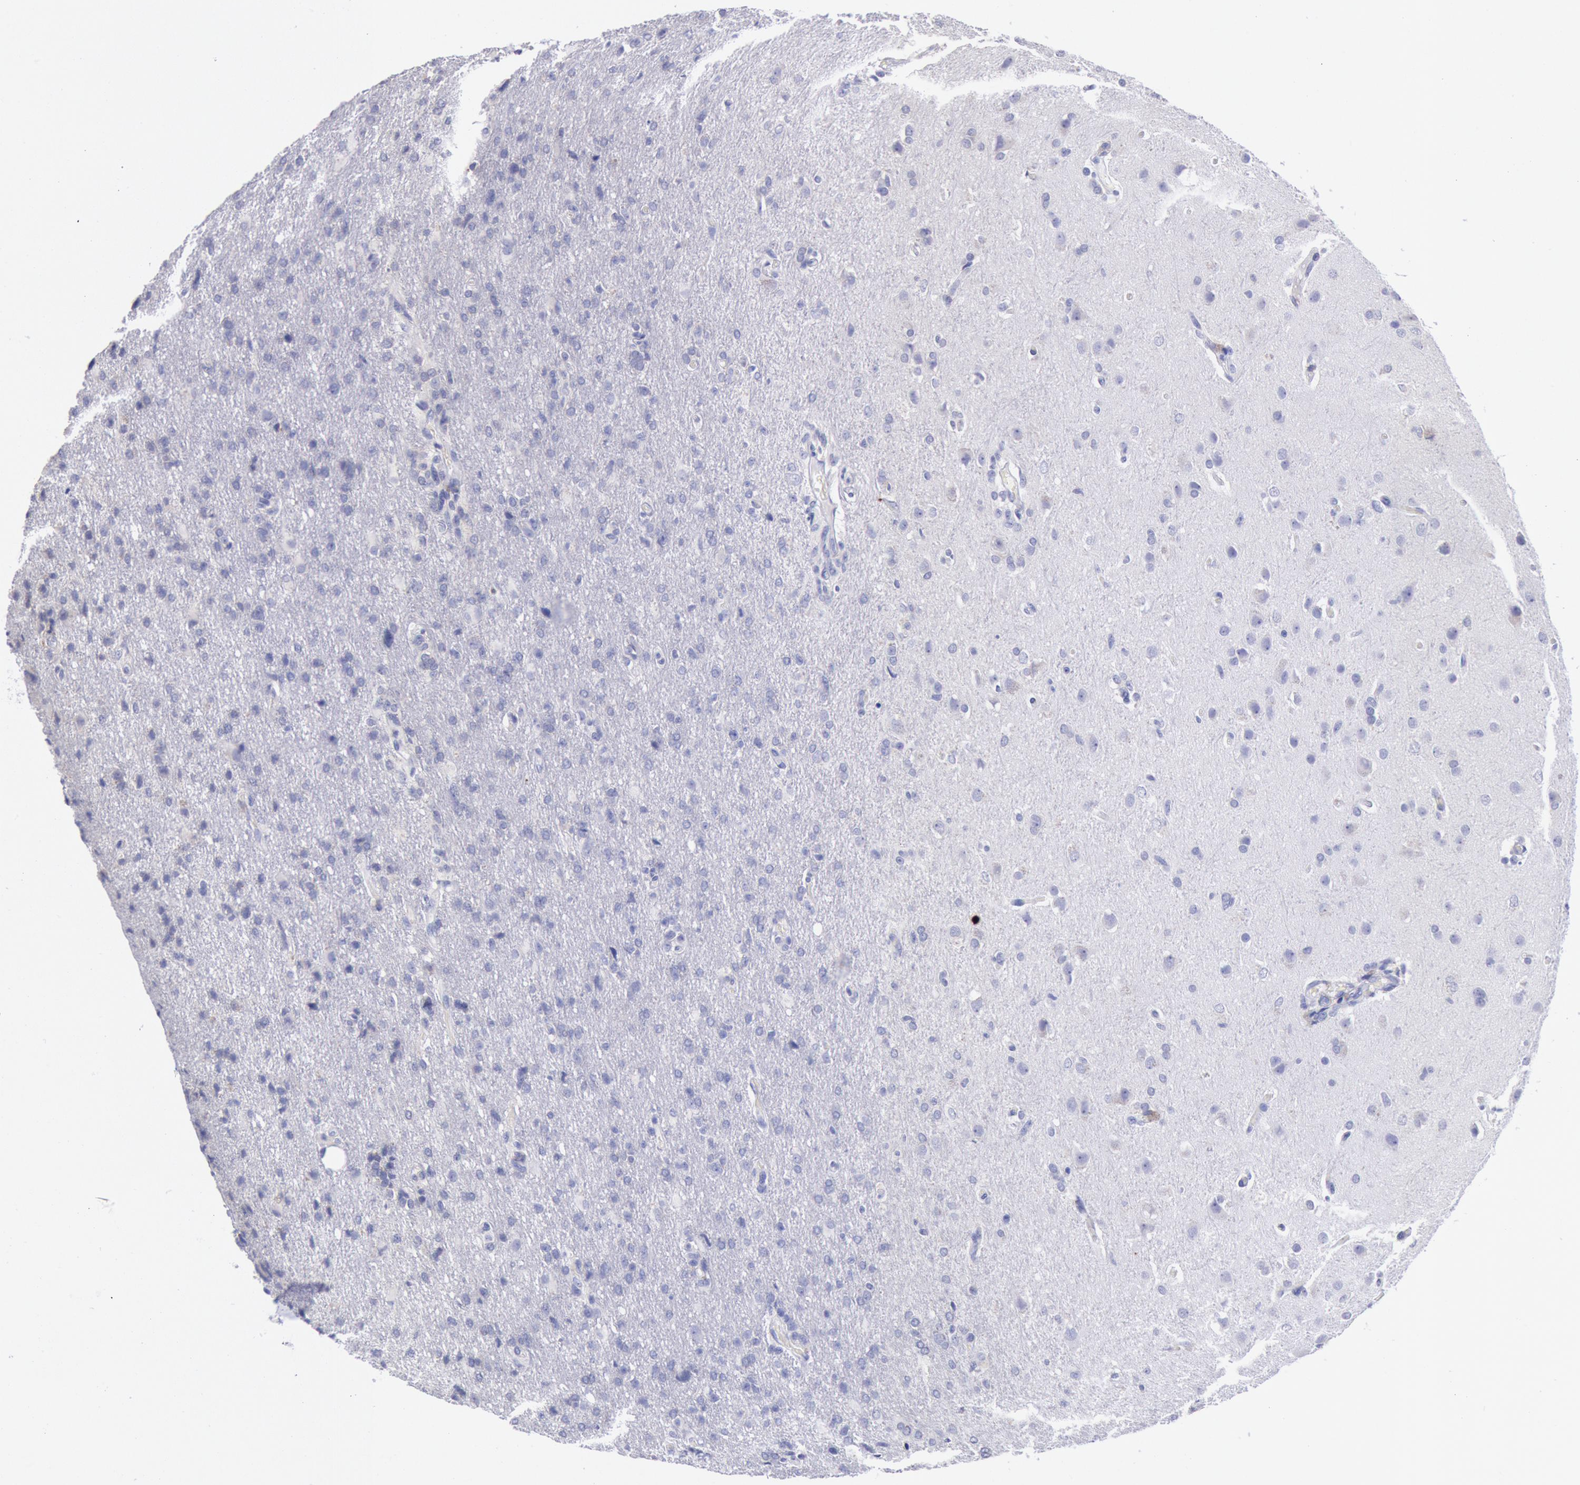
{"staining": {"intensity": "negative", "quantity": "none", "location": "none"}, "tissue": "glioma", "cell_type": "Tumor cells", "image_type": "cancer", "snomed": [{"axis": "morphology", "description": "Glioma, malignant, High grade"}, {"axis": "topography", "description": "Brain"}], "caption": "Glioma stained for a protein using IHC exhibits no expression tumor cells.", "gene": "GAL3ST1", "patient": {"sex": "male", "age": 68}}